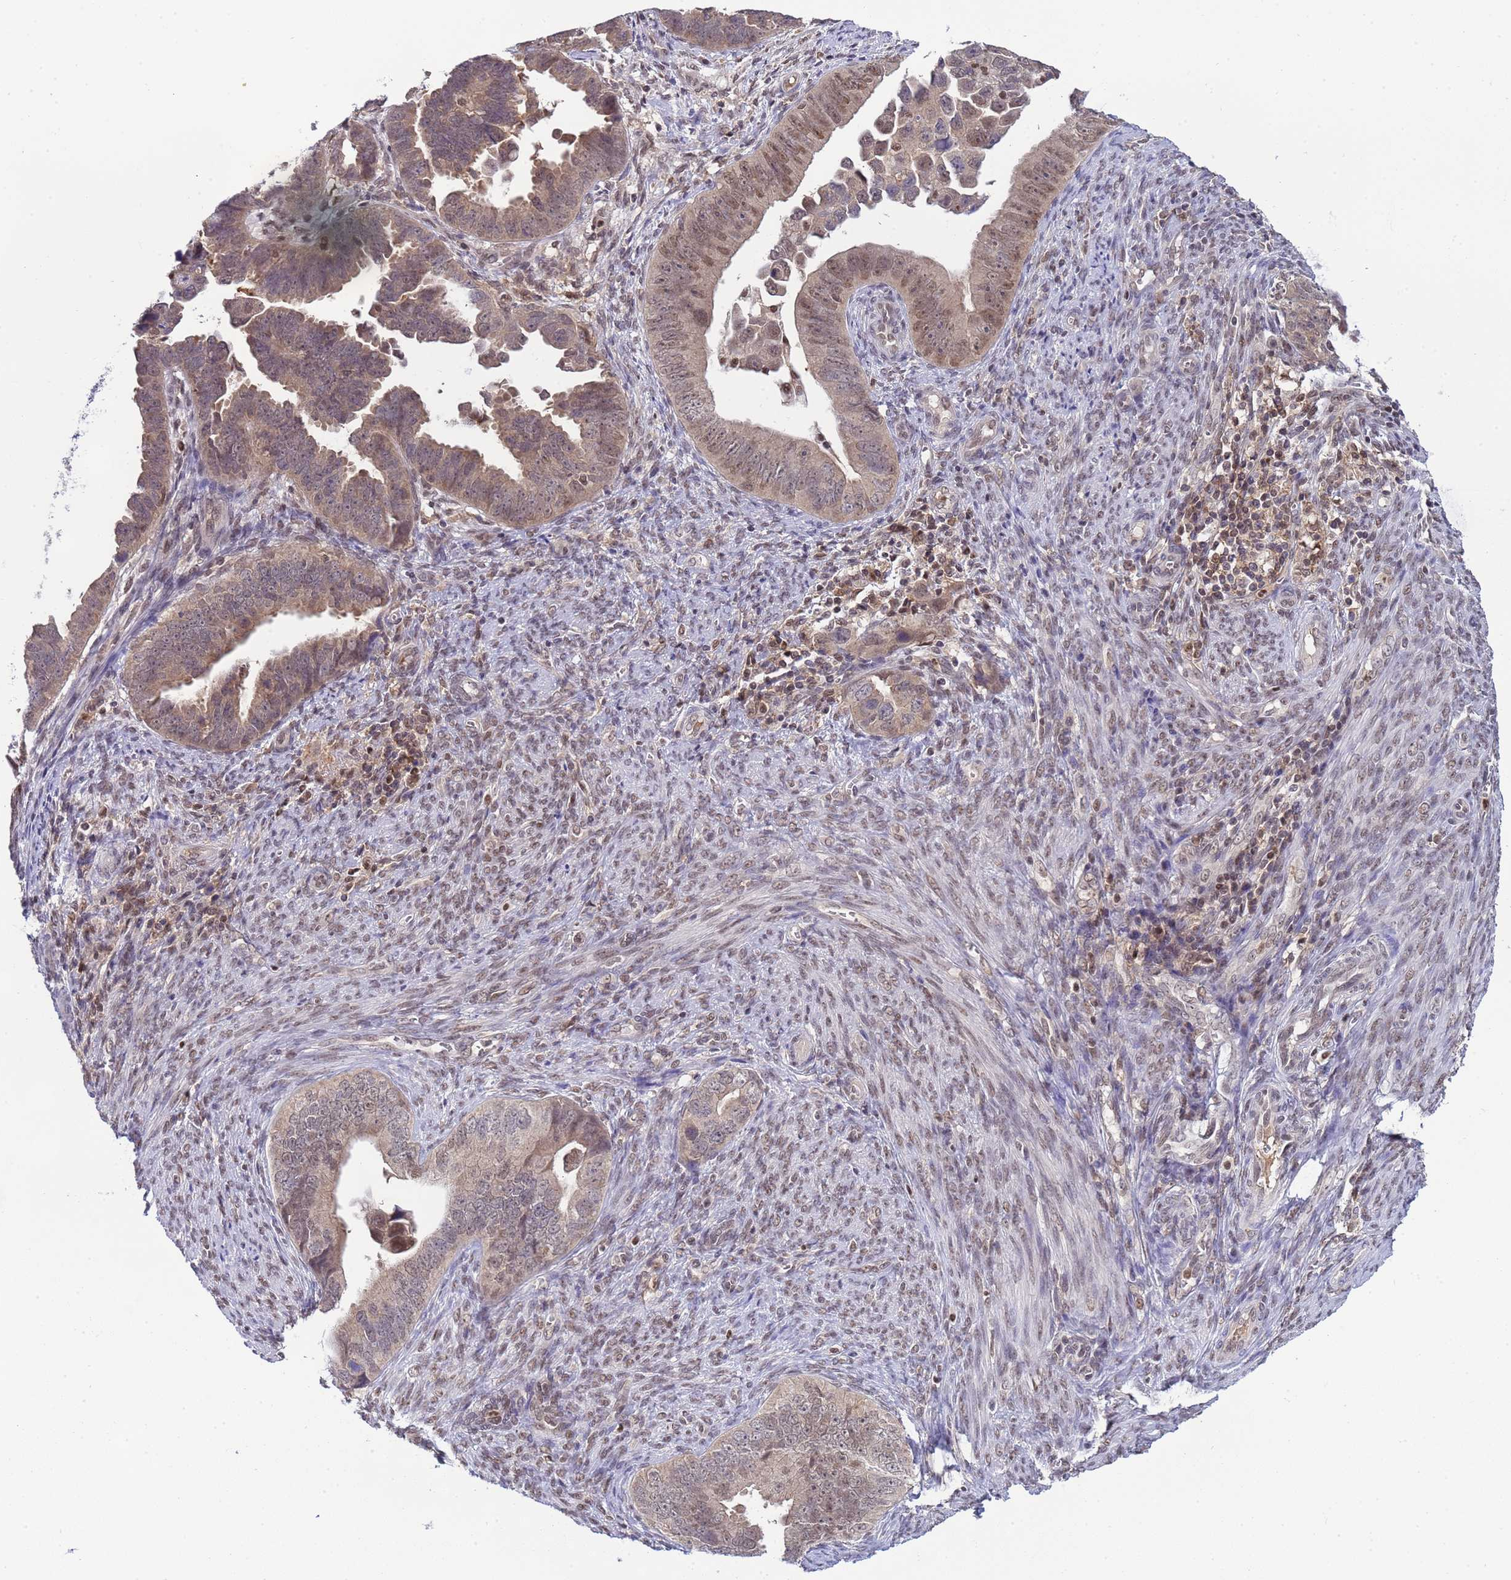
{"staining": {"intensity": "weak", "quantity": "25%-75%", "location": "cytoplasmic/membranous,nuclear"}, "tissue": "endometrial cancer", "cell_type": "Tumor cells", "image_type": "cancer", "snomed": [{"axis": "morphology", "description": "Adenocarcinoma, NOS"}, {"axis": "topography", "description": "Endometrium"}], "caption": "Protein analysis of endometrial cancer tissue reveals weak cytoplasmic/membranous and nuclear positivity in approximately 25%-75% of tumor cells. (IHC, brightfield microscopy, high magnification).", "gene": "CD53", "patient": {"sex": "female", "age": 75}}